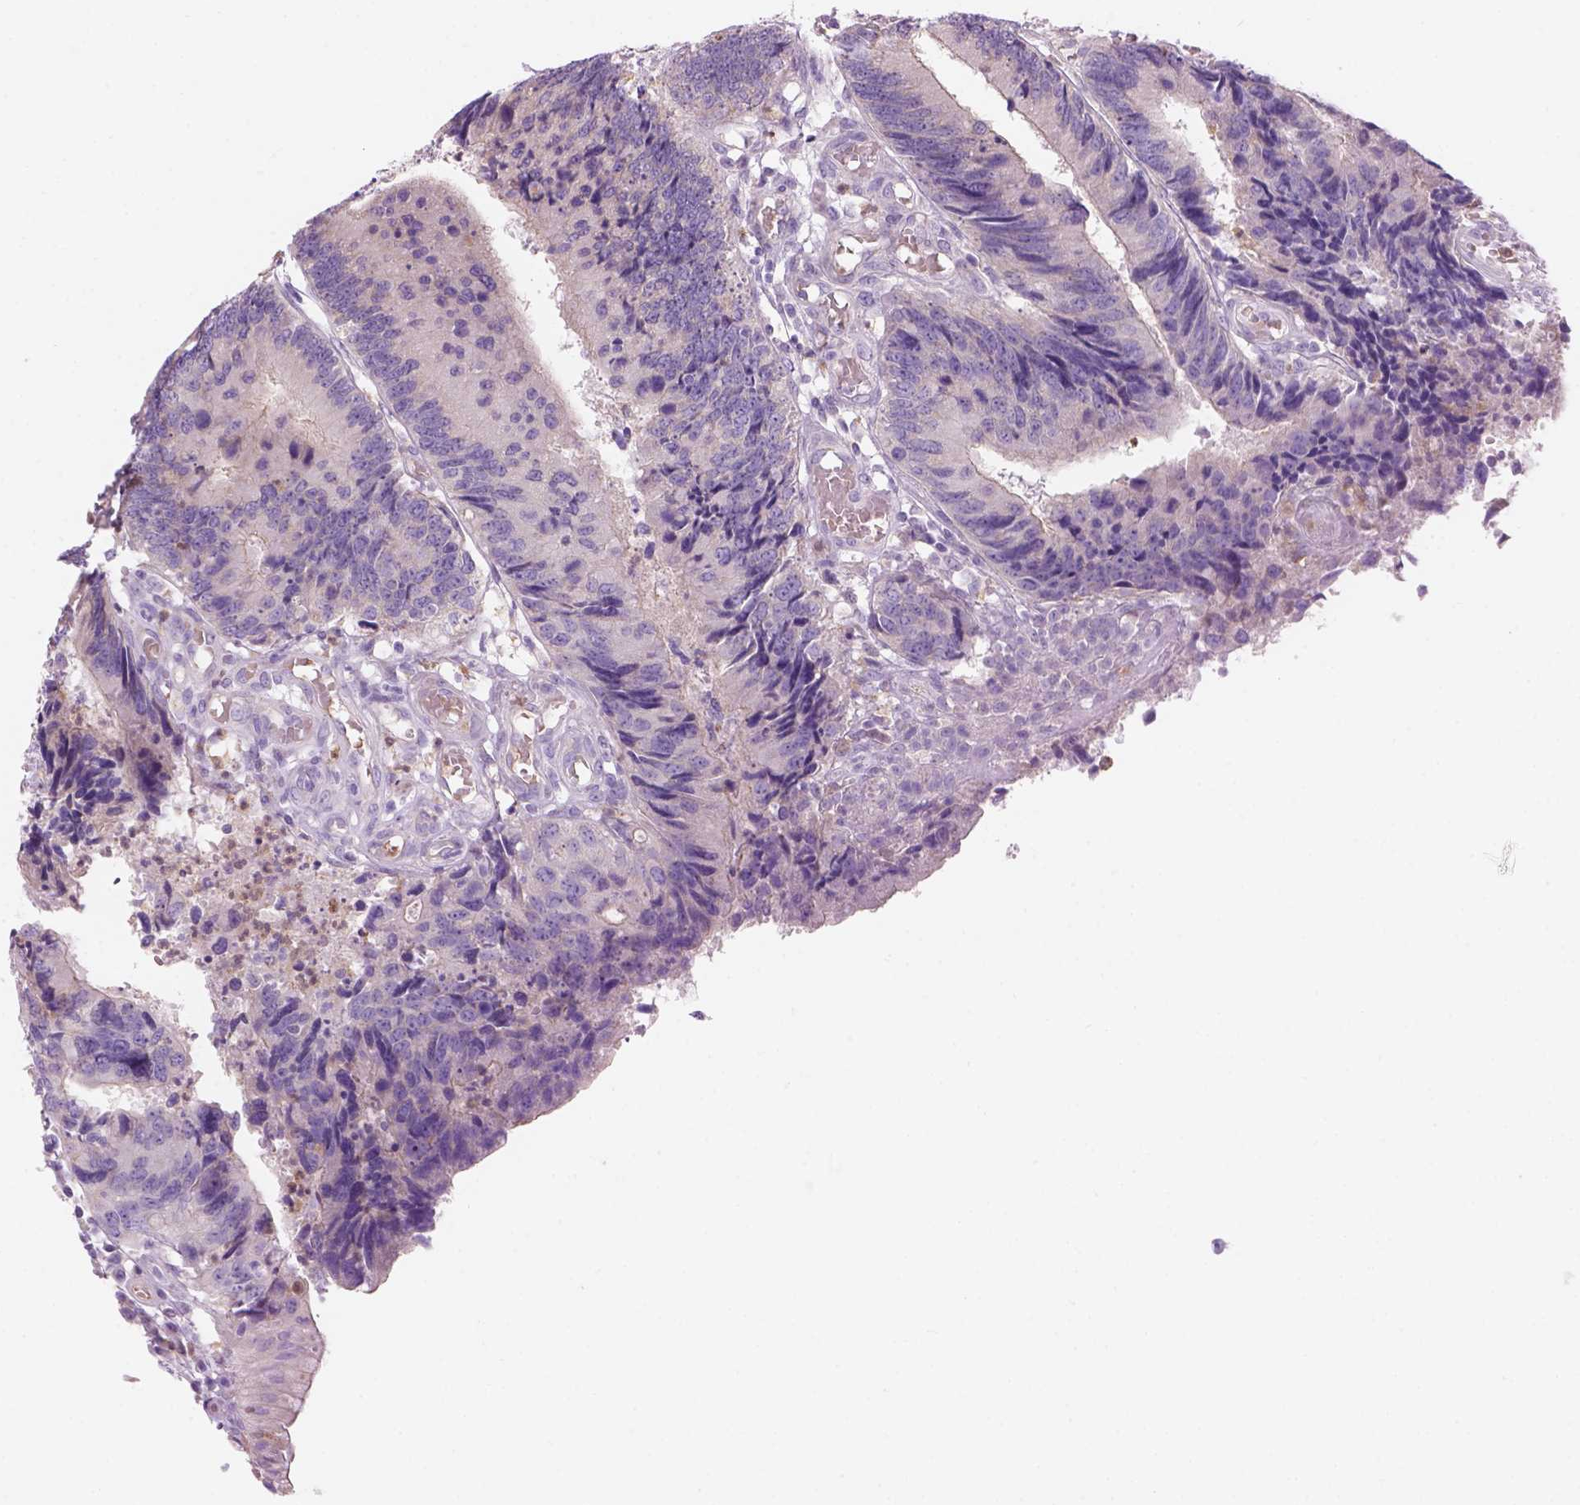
{"staining": {"intensity": "negative", "quantity": "none", "location": "none"}, "tissue": "colorectal cancer", "cell_type": "Tumor cells", "image_type": "cancer", "snomed": [{"axis": "morphology", "description": "Adenocarcinoma, NOS"}, {"axis": "topography", "description": "Colon"}], "caption": "A high-resolution image shows immunohistochemistry (IHC) staining of colorectal cancer (adenocarcinoma), which reveals no significant staining in tumor cells.", "gene": "CD84", "patient": {"sex": "female", "age": 67}}